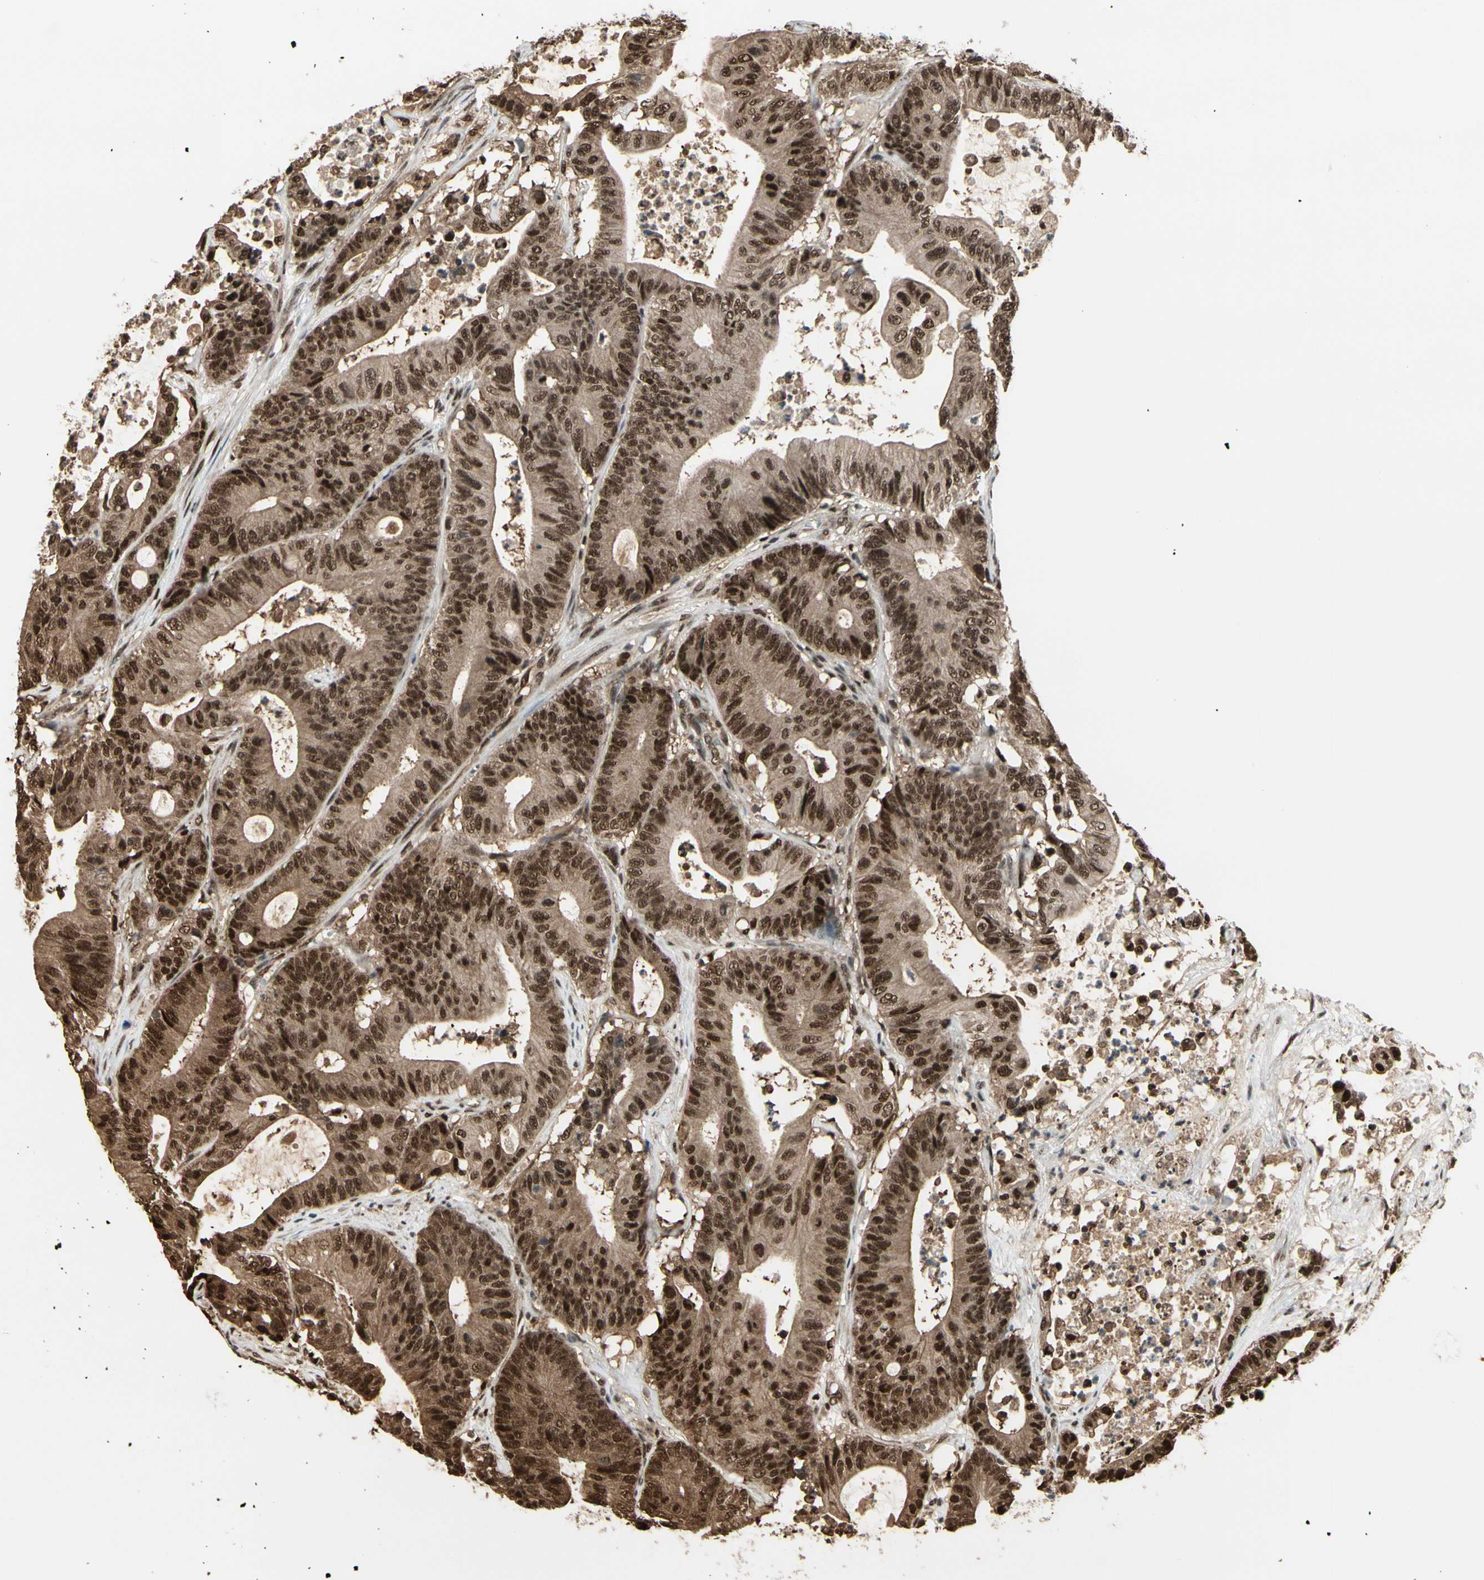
{"staining": {"intensity": "strong", "quantity": ">75%", "location": "cytoplasmic/membranous,nuclear"}, "tissue": "colorectal cancer", "cell_type": "Tumor cells", "image_type": "cancer", "snomed": [{"axis": "morphology", "description": "Adenocarcinoma, NOS"}, {"axis": "topography", "description": "Colon"}], "caption": "Colorectal cancer stained with a brown dye shows strong cytoplasmic/membranous and nuclear positive expression in about >75% of tumor cells.", "gene": "HSF1", "patient": {"sex": "female", "age": 84}}